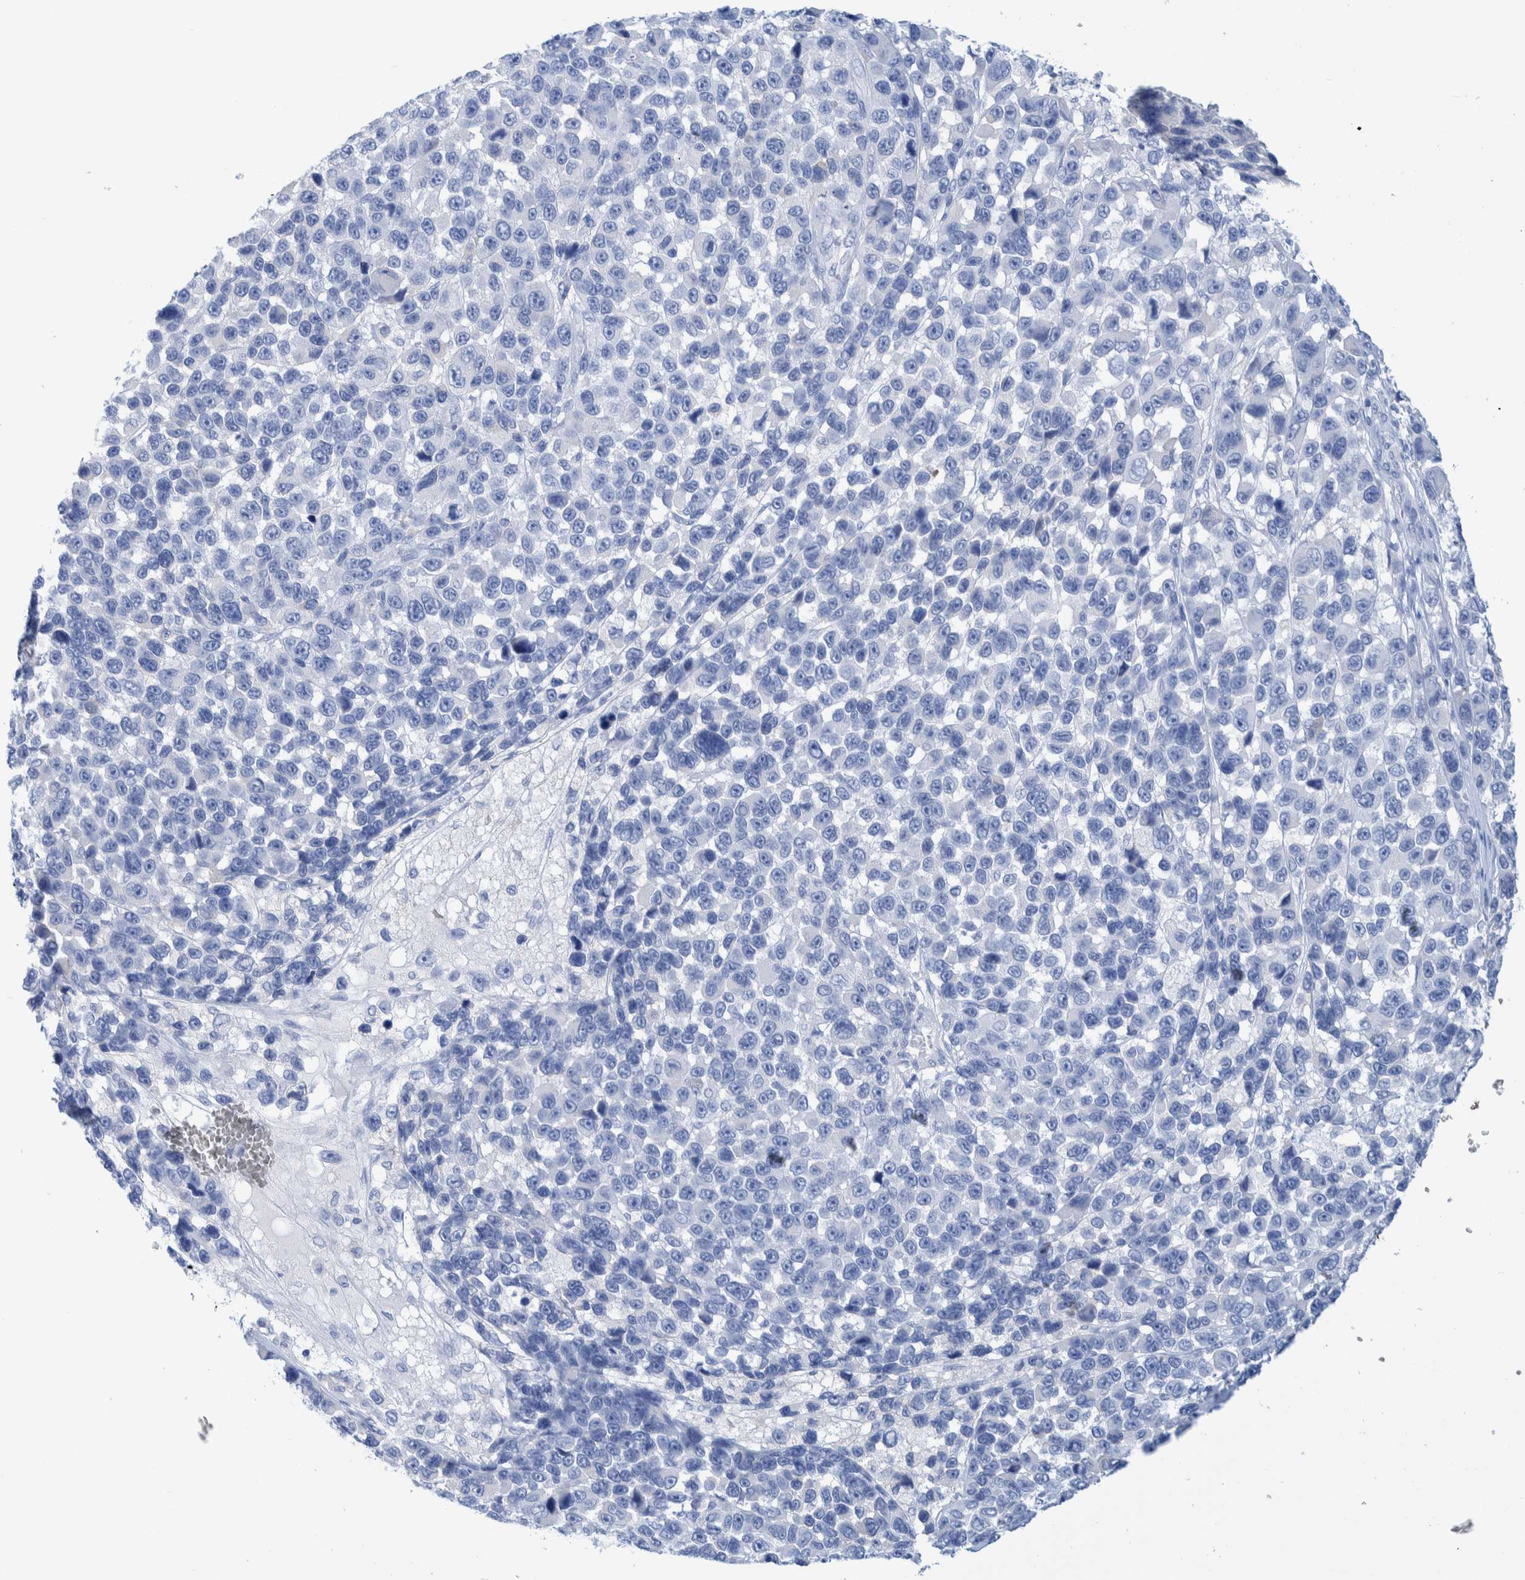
{"staining": {"intensity": "negative", "quantity": "none", "location": "none"}, "tissue": "melanoma", "cell_type": "Tumor cells", "image_type": "cancer", "snomed": [{"axis": "morphology", "description": "Malignant melanoma, NOS"}, {"axis": "topography", "description": "Skin"}], "caption": "A micrograph of human melanoma is negative for staining in tumor cells.", "gene": "PERP", "patient": {"sex": "male", "age": 53}}